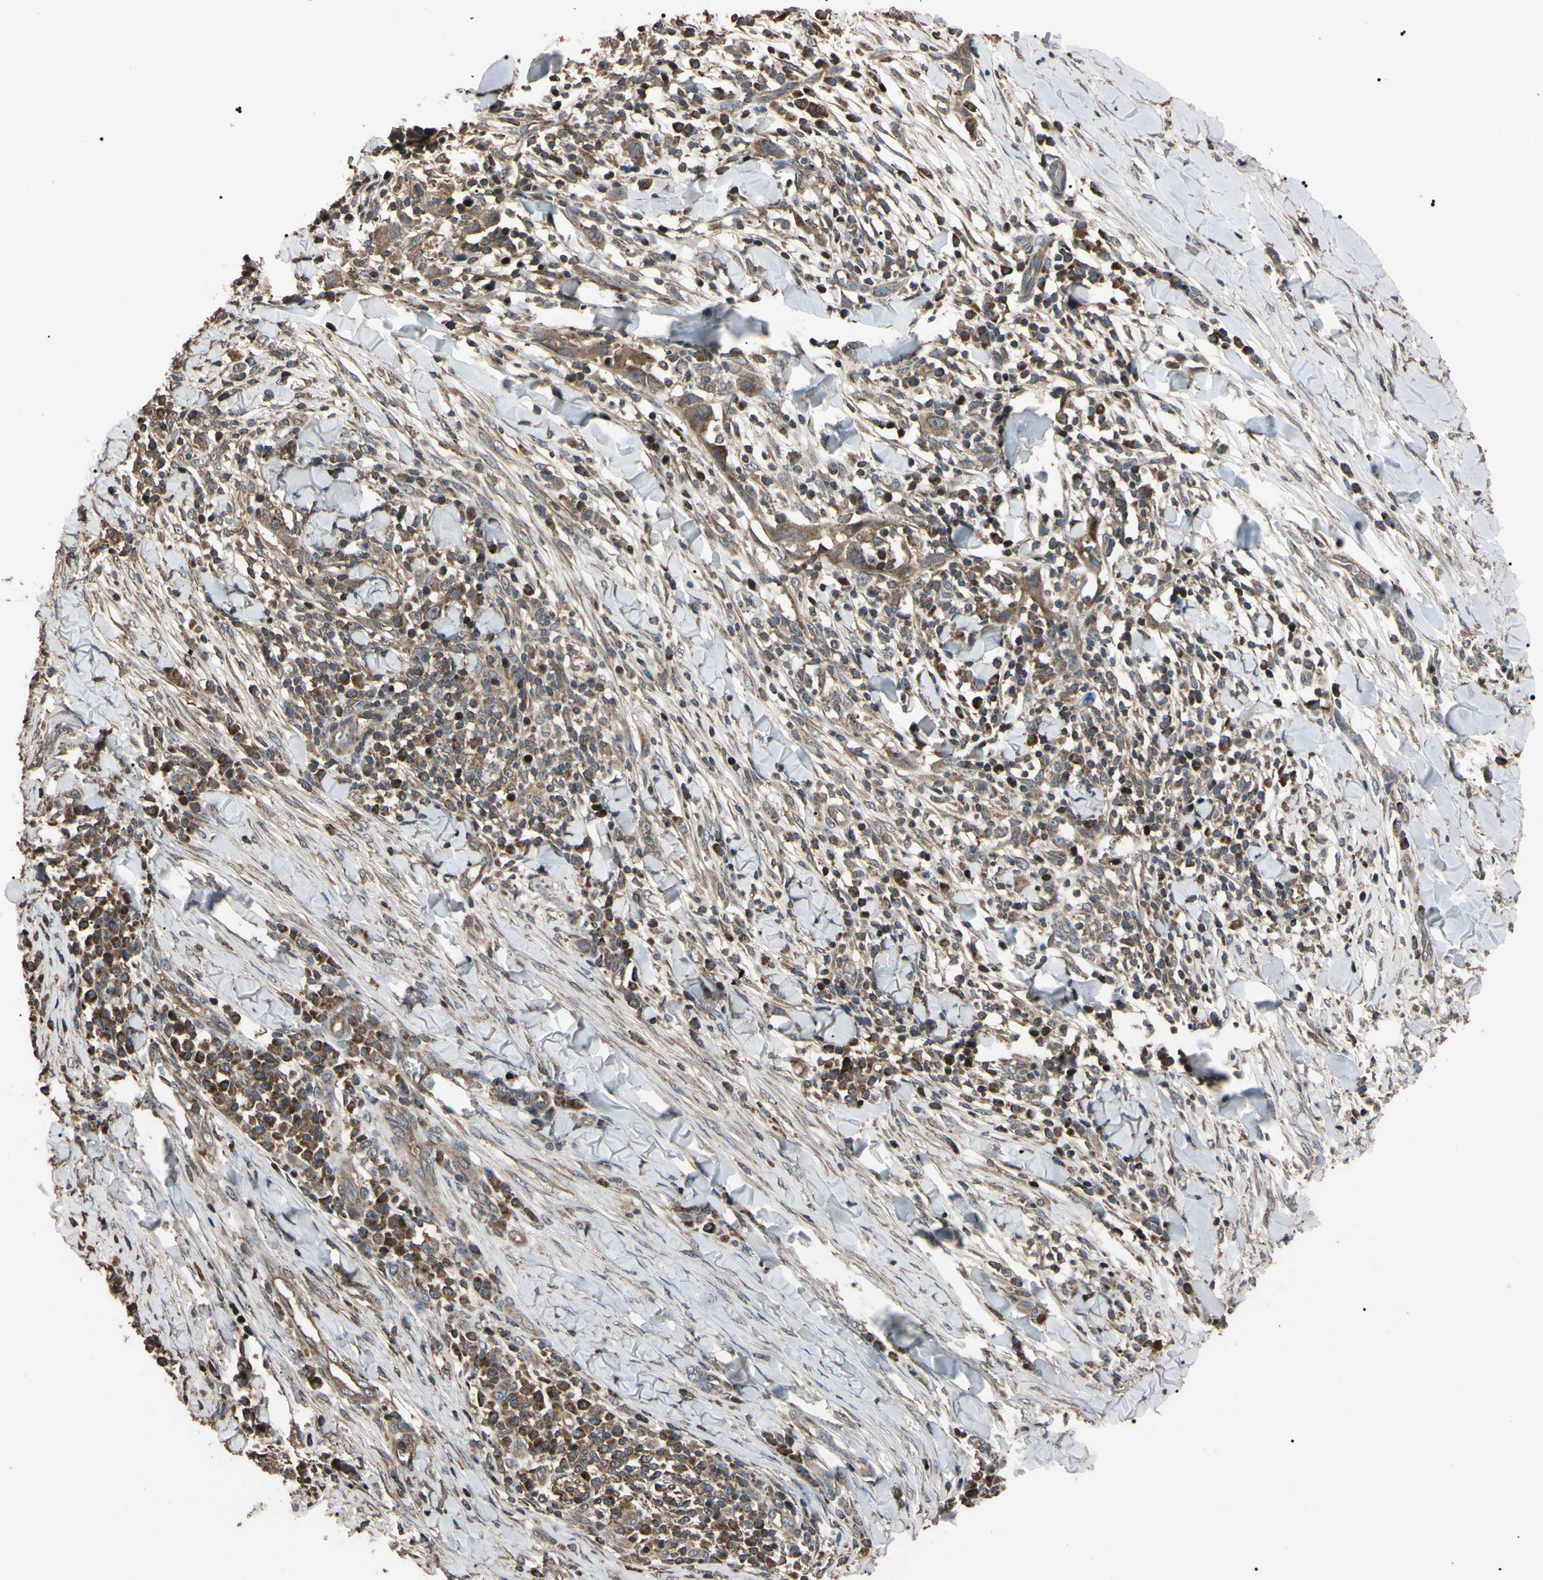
{"staining": {"intensity": "moderate", "quantity": ">75%", "location": "cytoplasmic/membranous"}, "tissue": "skin cancer", "cell_type": "Tumor cells", "image_type": "cancer", "snomed": [{"axis": "morphology", "description": "Squamous cell carcinoma, NOS"}, {"axis": "topography", "description": "Skin"}], "caption": "Protein analysis of skin squamous cell carcinoma tissue displays moderate cytoplasmic/membranous expression in about >75% of tumor cells. The staining was performed using DAB (3,3'-diaminobenzidine) to visualize the protein expression in brown, while the nuclei were stained in blue with hematoxylin (Magnification: 20x).", "gene": "TNFRSF1A", "patient": {"sex": "male", "age": 24}}